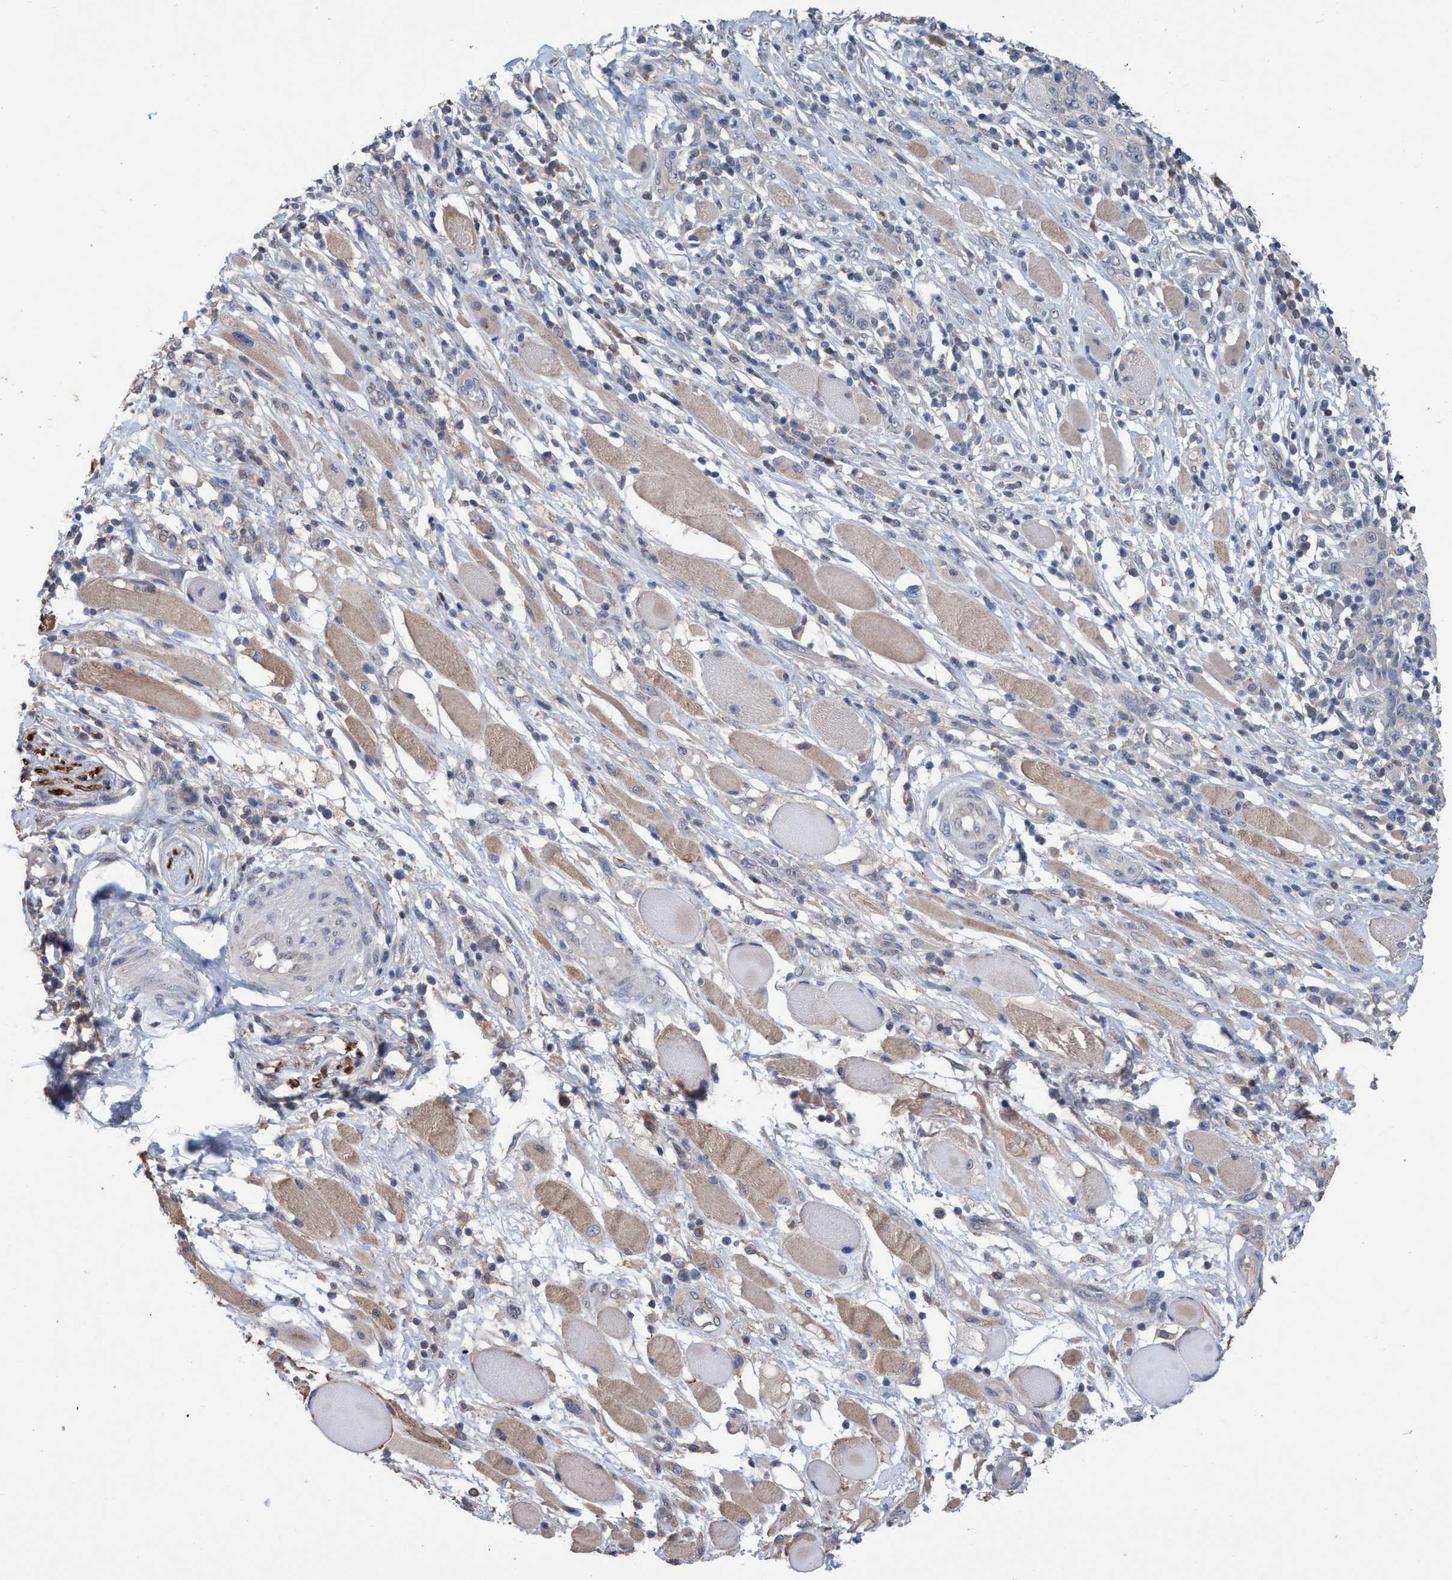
{"staining": {"intensity": "negative", "quantity": "none", "location": "none"}, "tissue": "skin cancer", "cell_type": "Tumor cells", "image_type": "cancer", "snomed": [{"axis": "morphology", "description": "Squamous cell carcinoma, NOS"}, {"axis": "topography", "description": "Skin"}], "caption": "Immunohistochemistry histopathology image of neoplastic tissue: human skin squamous cell carcinoma stained with DAB (3,3'-diaminobenzidine) exhibits no significant protein staining in tumor cells.", "gene": "GLOD4", "patient": {"sex": "female", "age": 88}}